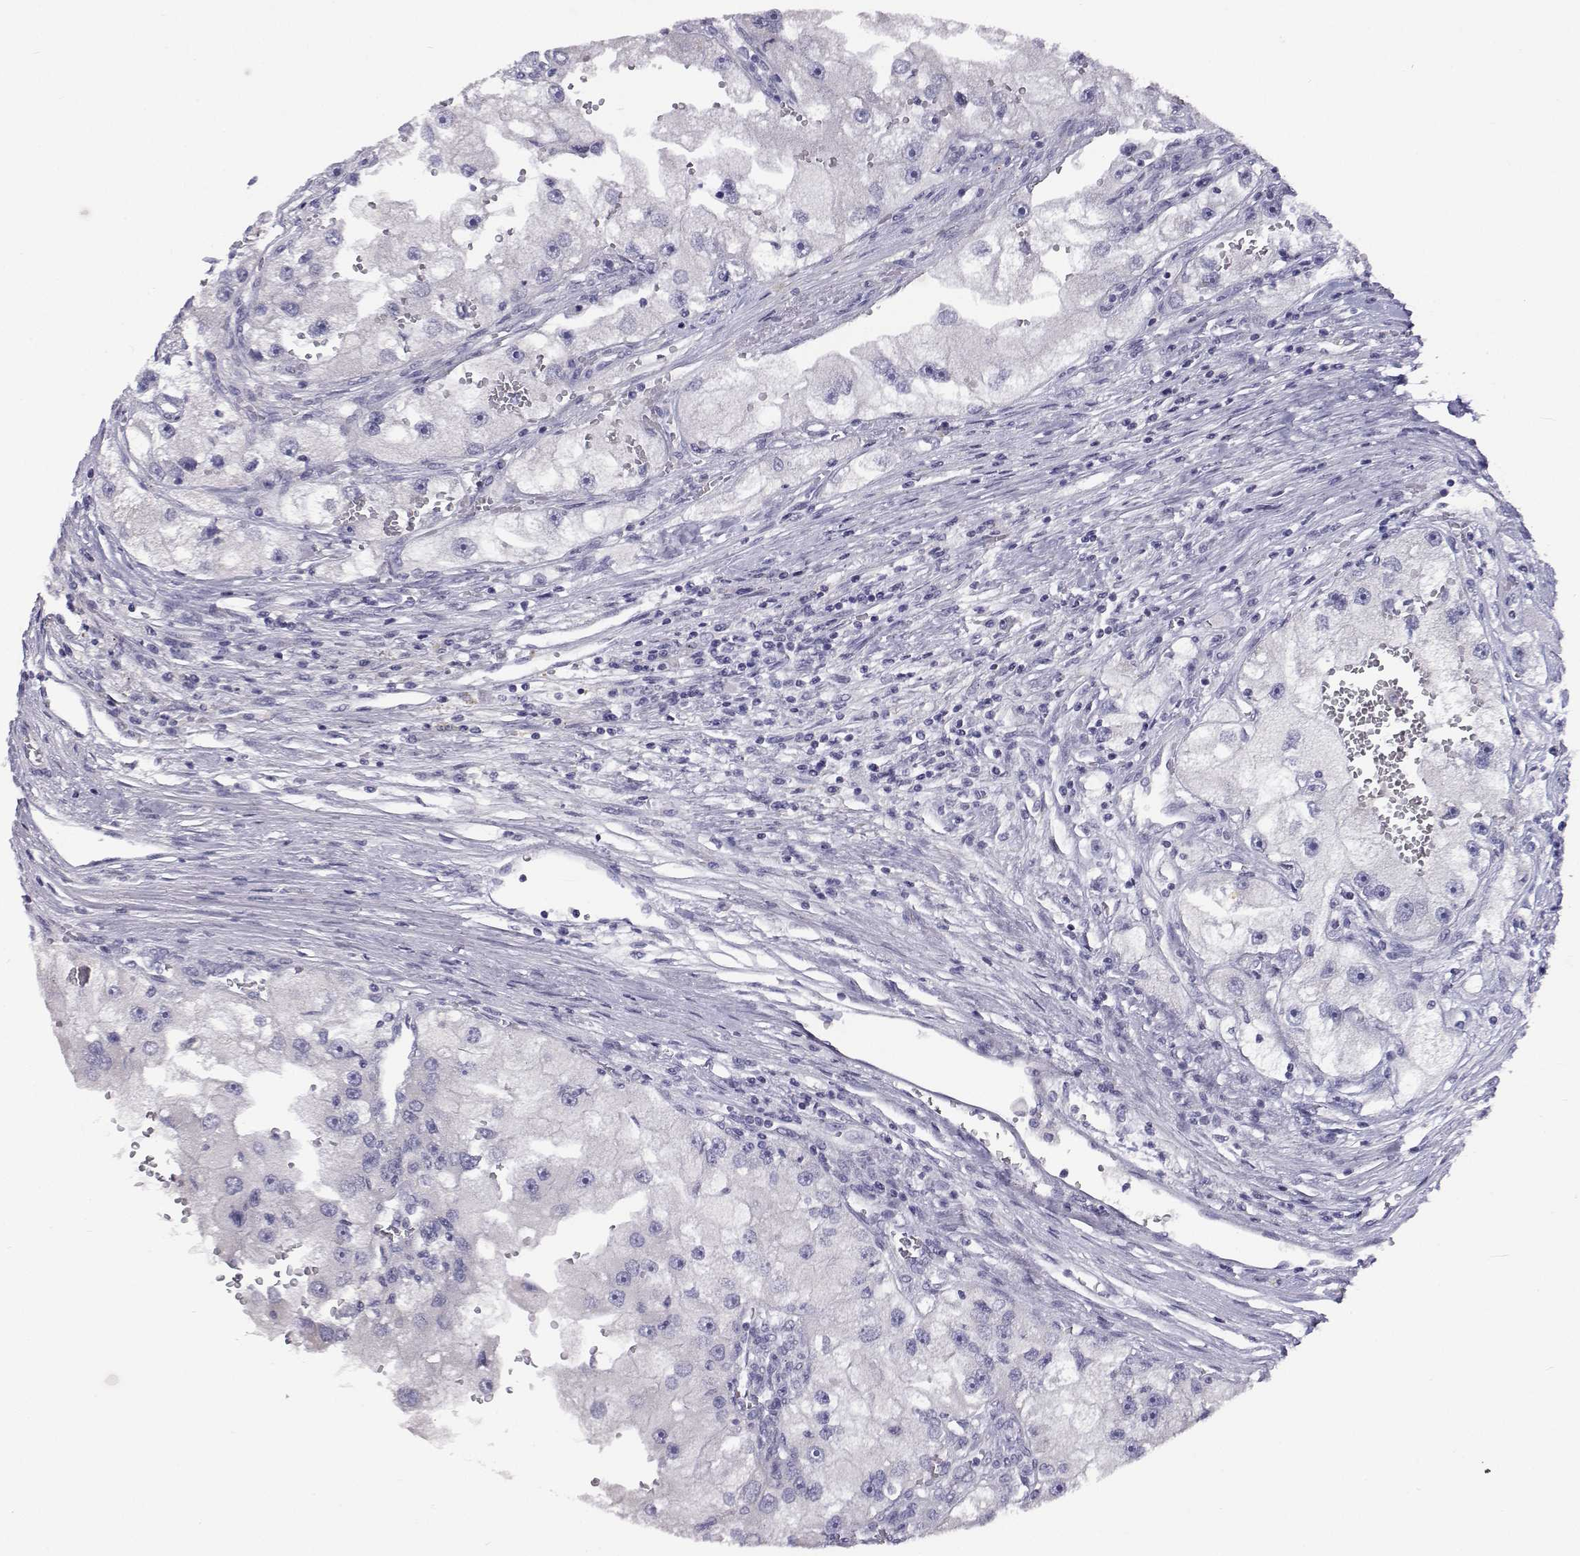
{"staining": {"intensity": "negative", "quantity": "none", "location": "none"}, "tissue": "renal cancer", "cell_type": "Tumor cells", "image_type": "cancer", "snomed": [{"axis": "morphology", "description": "Adenocarcinoma, NOS"}, {"axis": "topography", "description": "Kidney"}], "caption": "Human renal adenocarcinoma stained for a protein using immunohistochemistry shows no expression in tumor cells.", "gene": "ANKRD65", "patient": {"sex": "male", "age": 63}}